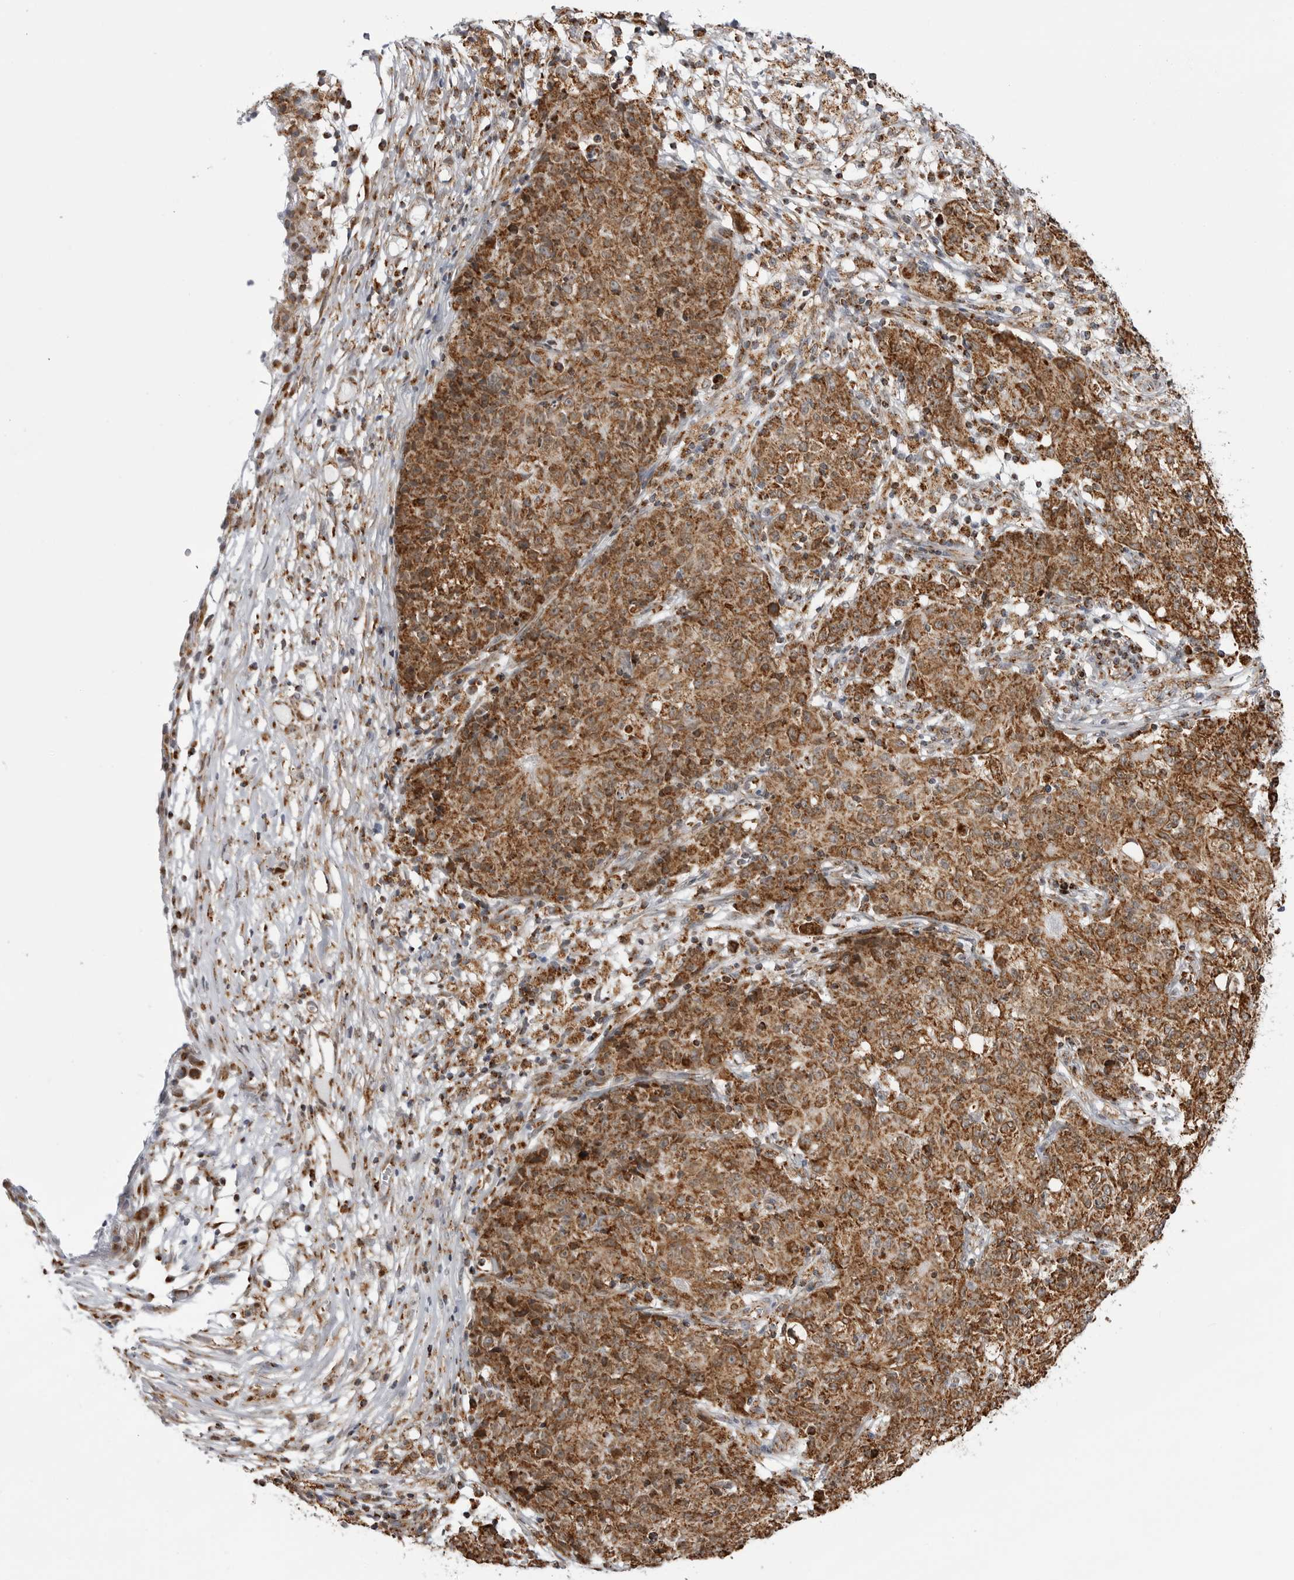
{"staining": {"intensity": "strong", "quantity": ">75%", "location": "cytoplasmic/membranous"}, "tissue": "ovarian cancer", "cell_type": "Tumor cells", "image_type": "cancer", "snomed": [{"axis": "morphology", "description": "Carcinoma, endometroid"}, {"axis": "topography", "description": "Ovary"}], "caption": "Endometroid carcinoma (ovarian) stained with DAB immunohistochemistry demonstrates high levels of strong cytoplasmic/membranous positivity in approximately >75% of tumor cells. (DAB (3,3'-diaminobenzidine) IHC, brown staining for protein, blue staining for nuclei).", "gene": "COX5A", "patient": {"sex": "female", "age": 42}}